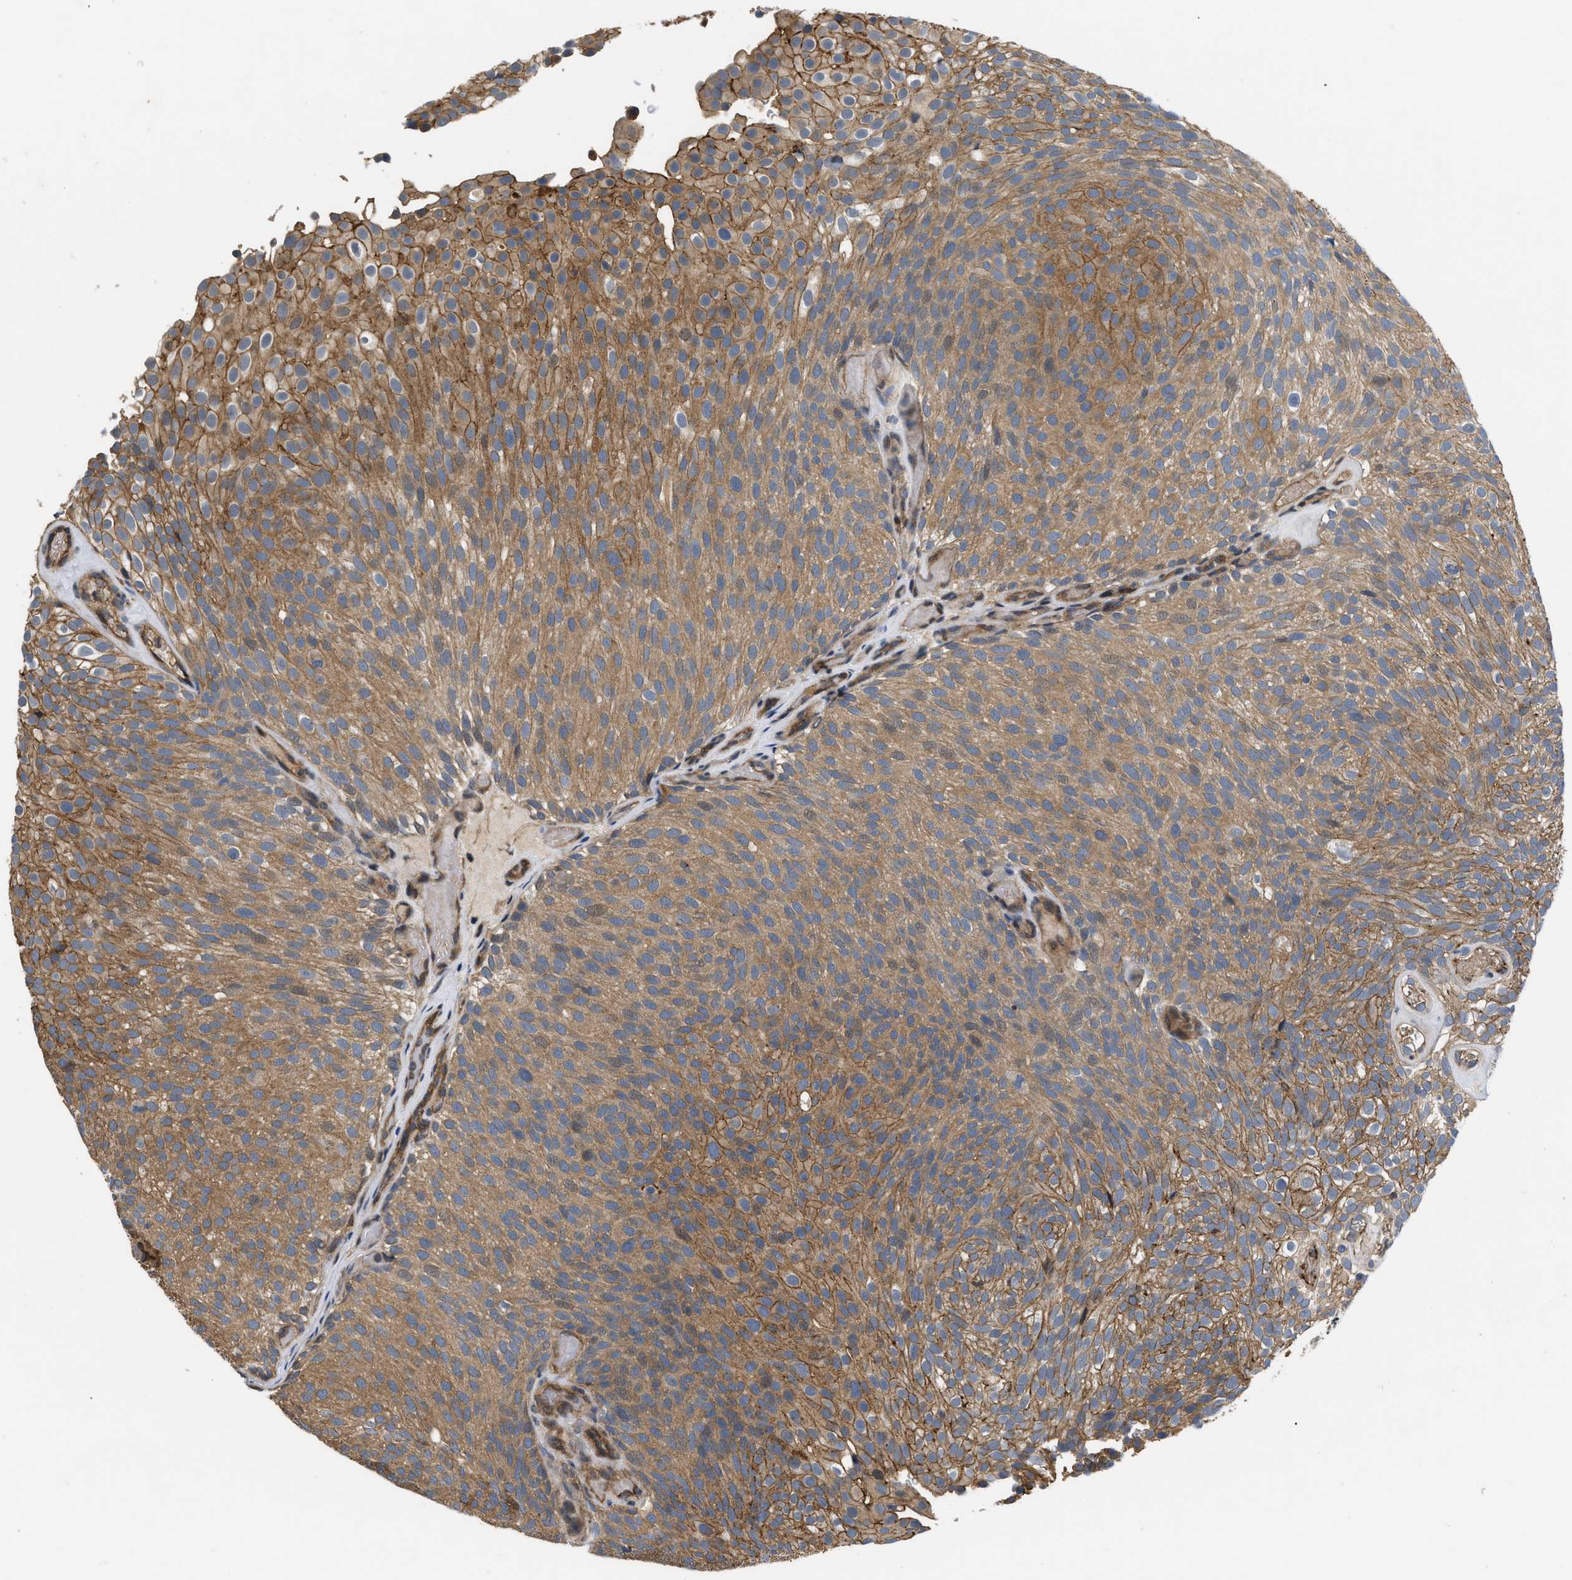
{"staining": {"intensity": "moderate", "quantity": ">75%", "location": "cytoplasmic/membranous"}, "tissue": "urothelial cancer", "cell_type": "Tumor cells", "image_type": "cancer", "snomed": [{"axis": "morphology", "description": "Urothelial carcinoma, Low grade"}, {"axis": "topography", "description": "Urinary bladder"}], "caption": "Immunohistochemical staining of human urothelial carcinoma (low-grade) demonstrates moderate cytoplasmic/membranous protein staining in about >75% of tumor cells.", "gene": "HMGCR", "patient": {"sex": "male", "age": 78}}